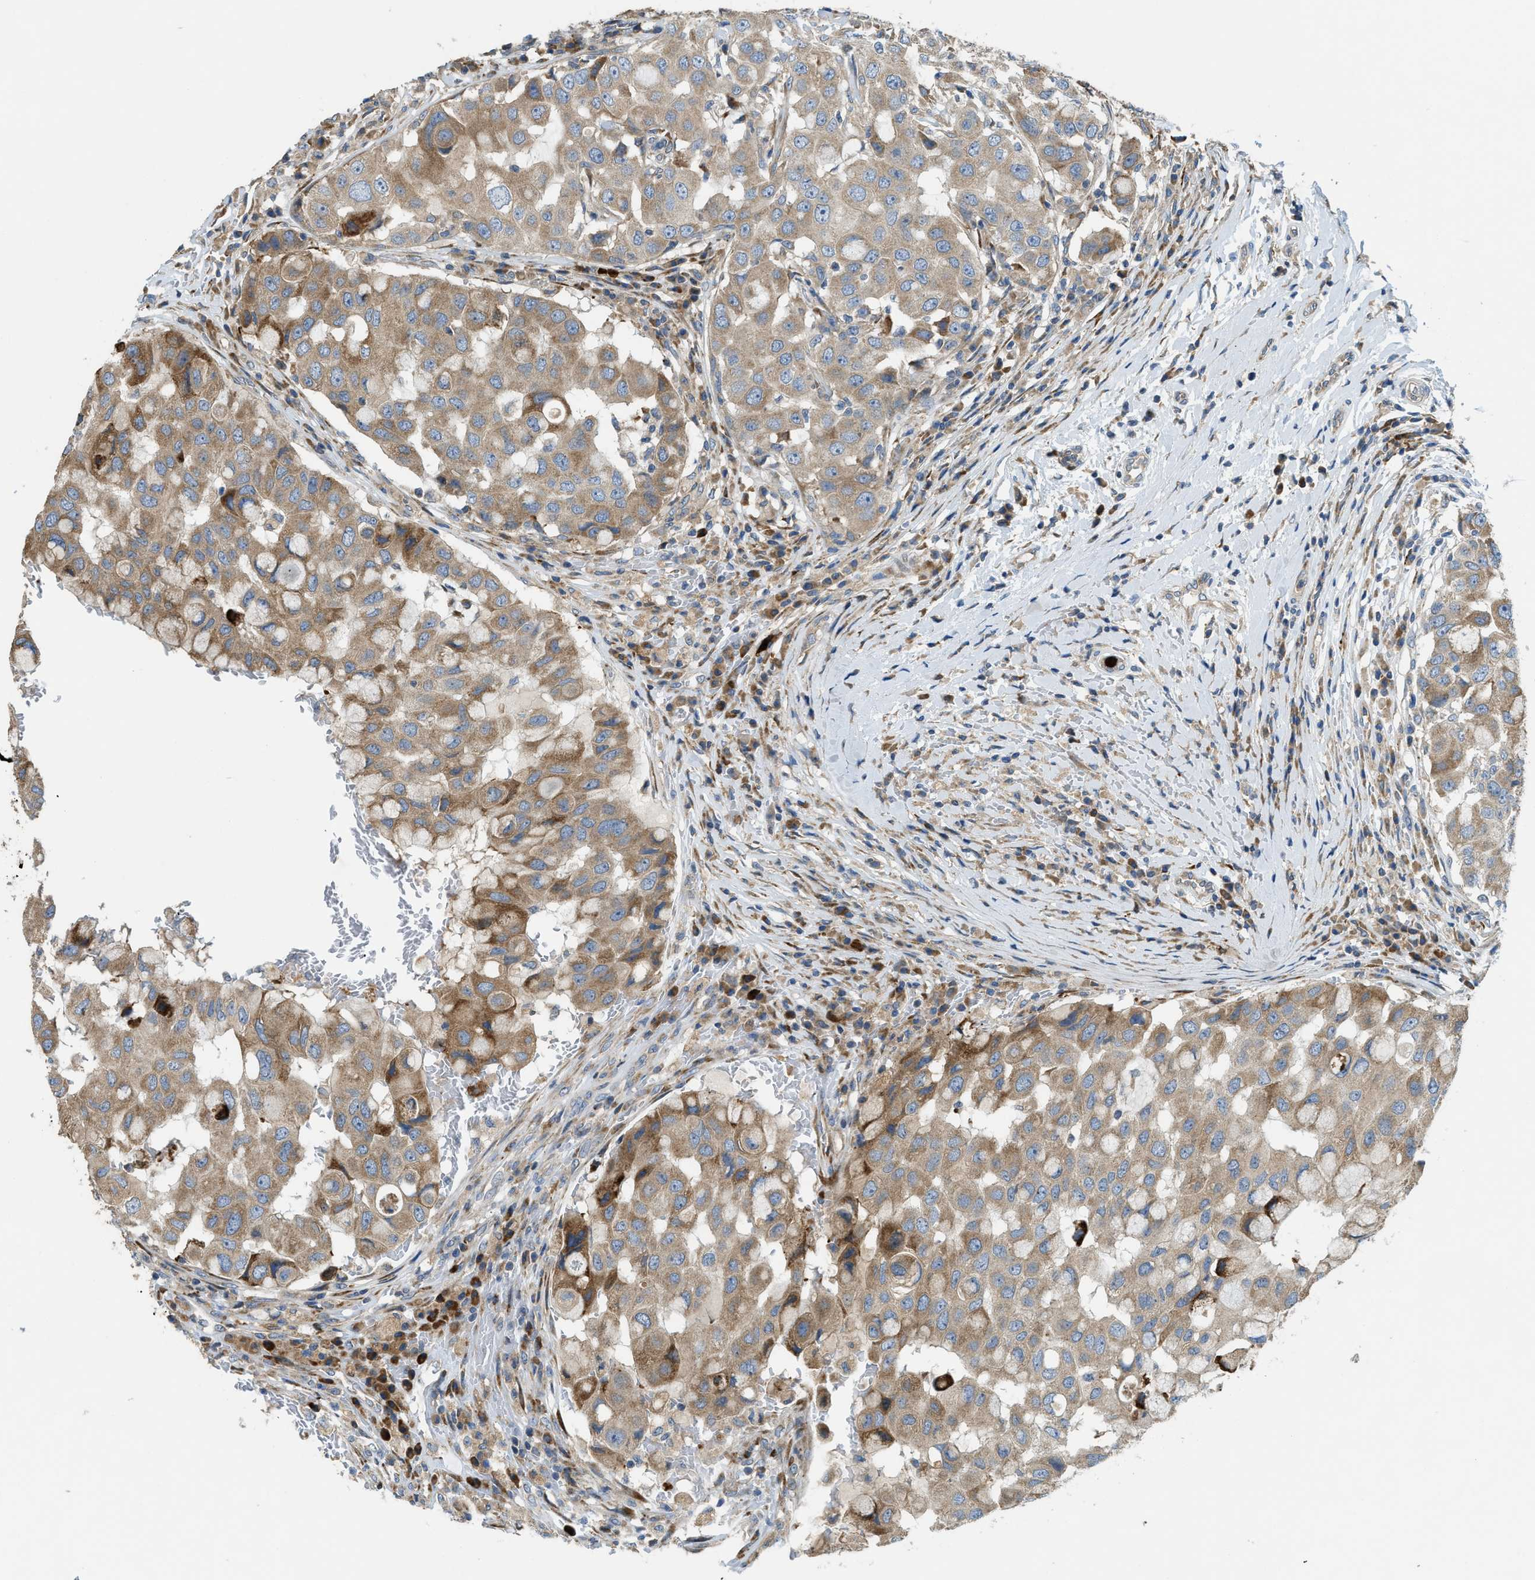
{"staining": {"intensity": "moderate", "quantity": ">75%", "location": "cytoplasmic/membranous"}, "tissue": "breast cancer", "cell_type": "Tumor cells", "image_type": "cancer", "snomed": [{"axis": "morphology", "description": "Duct carcinoma"}, {"axis": "topography", "description": "Breast"}], "caption": "Immunohistochemistry (DAB) staining of human invasive ductal carcinoma (breast) displays moderate cytoplasmic/membranous protein expression in approximately >75% of tumor cells.", "gene": "TMEM68", "patient": {"sex": "female", "age": 27}}